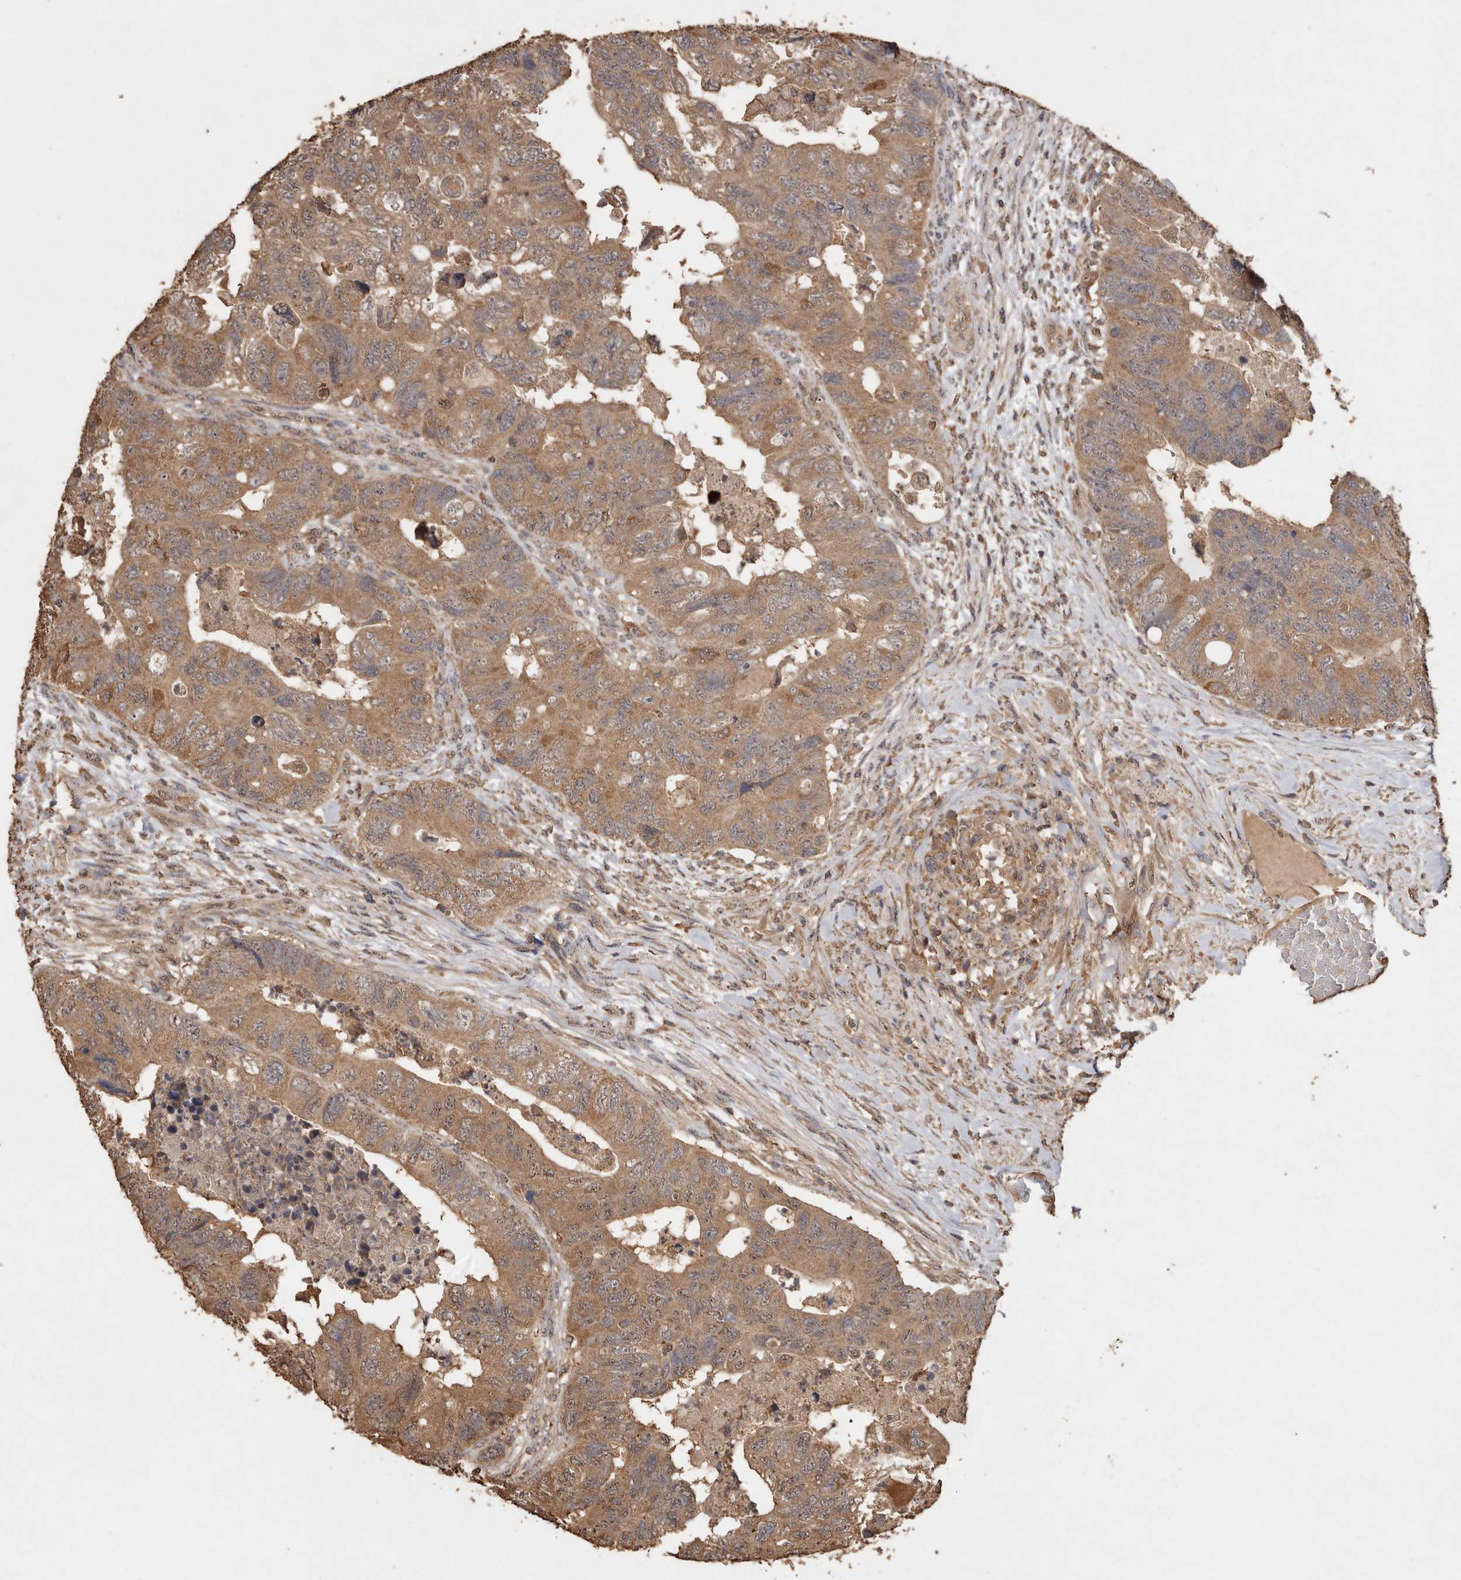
{"staining": {"intensity": "moderate", "quantity": ">75%", "location": "cytoplasmic/membranous"}, "tissue": "colorectal cancer", "cell_type": "Tumor cells", "image_type": "cancer", "snomed": [{"axis": "morphology", "description": "Adenocarcinoma, NOS"}, {"axis": "topography", "description": "Rectum"}], "caption": "The histopathology image demonstrates staining of adenocarcinoma (colorectal), revealing moderate cytoplasmic/membranous protein staining (brown color) within tumor cells.", "gene": "RWDD1", "patient": {"sex": "male", "age": 63}}